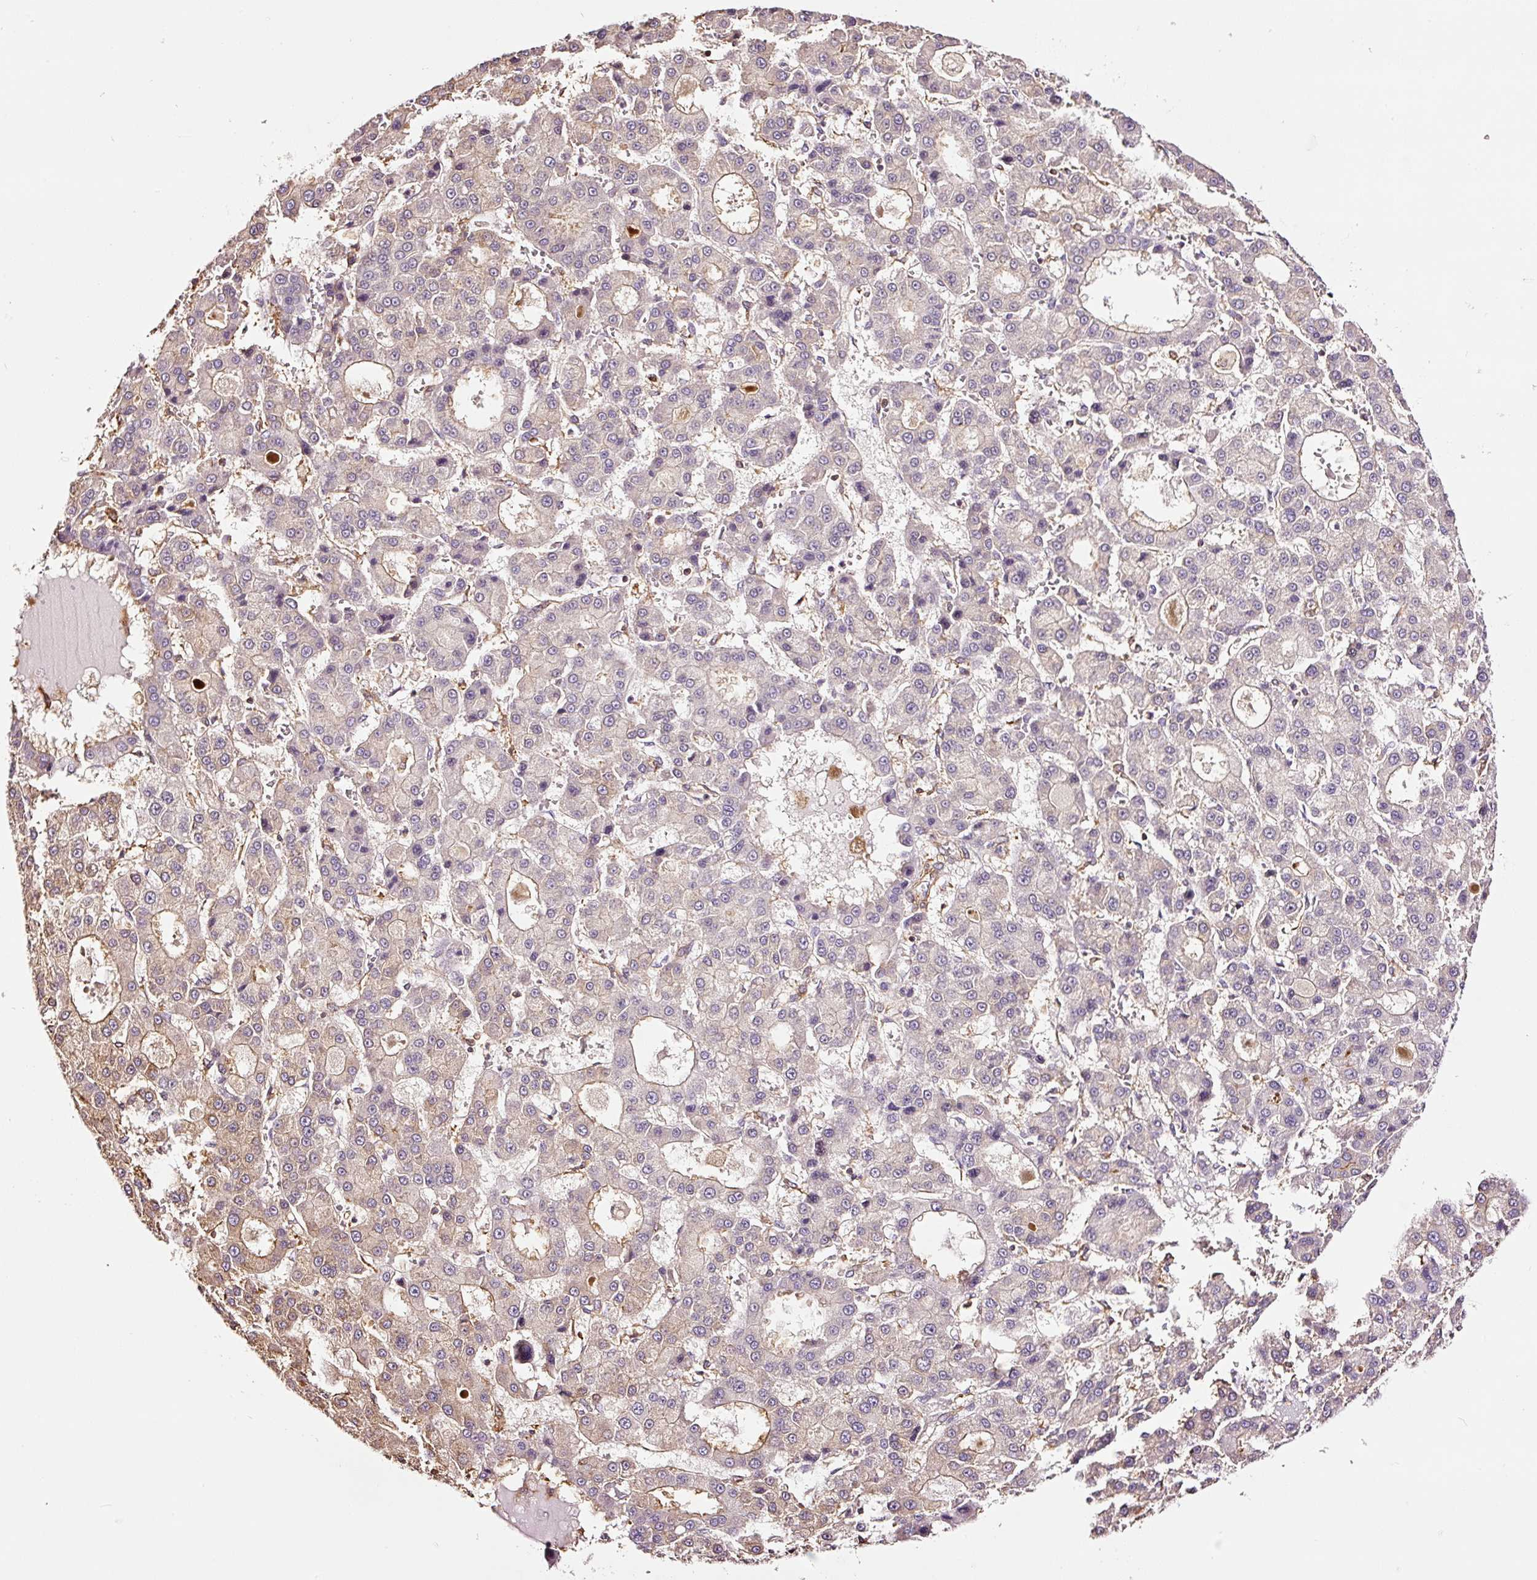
{"staining": {"intensity": "weak", "quantity": "<25%", "location": "cytoplasmic/membranous"}, "tissue": "liver cancer", "cell_type": "Tumor cells", "image_type": "cancer", "snomed": [{"axis": "morphology", "description": "Carcinoma, Hepatocellular, NOS"}, {"axis": "topography", "description": "Liver"}], "caption": "Protein analysis of liver hepatocellular carcinoma shows no significant positivity in tumor cells.", "gene": "METAP1", "patient": {"sex": "male", "age": 70}}